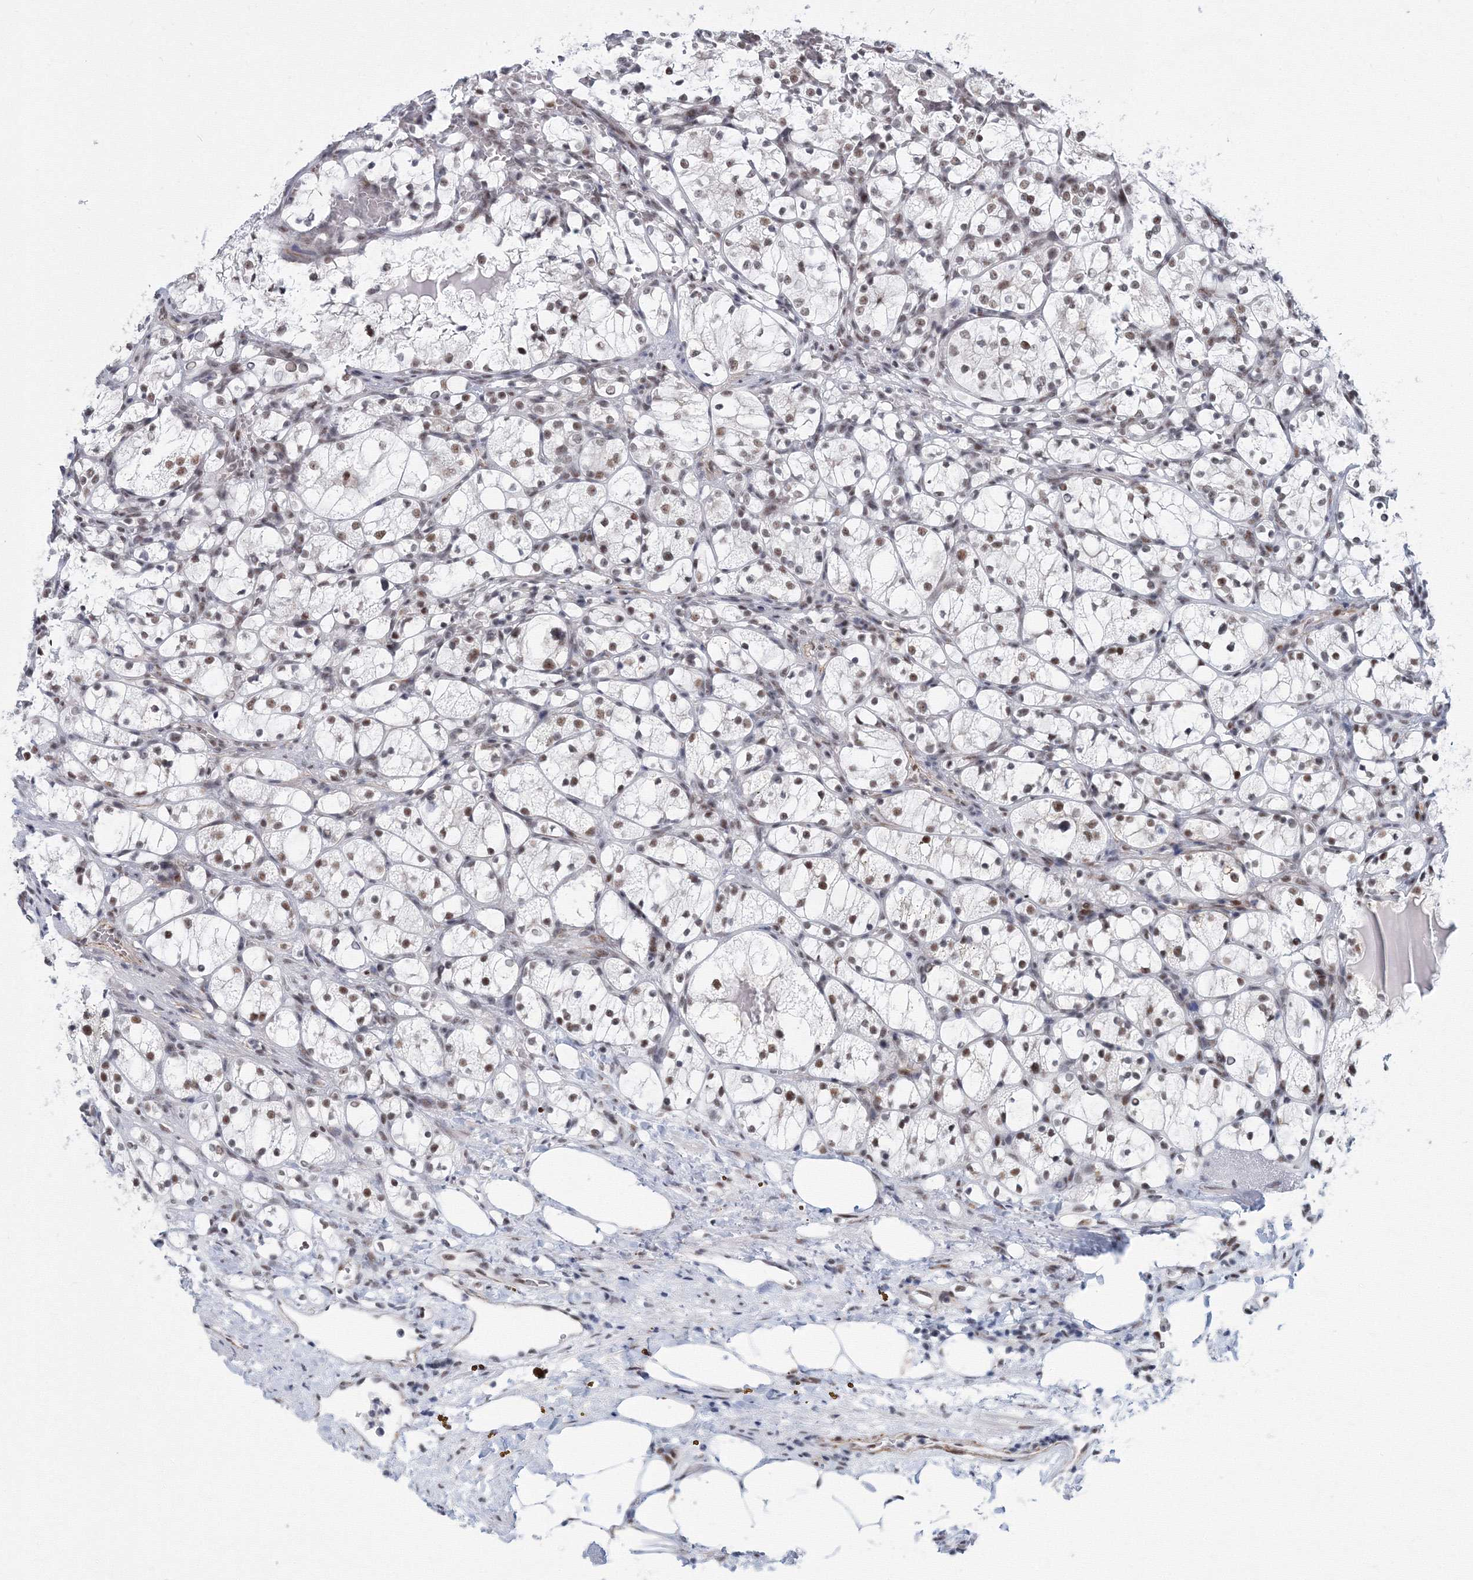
{"staining": {"intensity": "moderate", "quantity": ">75%", "location": "nuclear"}, "tissue": "renal cancer", "cell_type": "Tumor cells", "image_type": "cancer", "snomed": [{"axis": "morphology", "description": "Adenocarcinoma, NOS"}, {"axis": "topography", "description": "Kidney"}], "caption": "Protein staining reveals moderate nuclear expression in approximately >75% of tumor cells in adenocarcinoma (renal).", "gene": "SF3B6", "patient": {"sex": "female", "age": 69}}